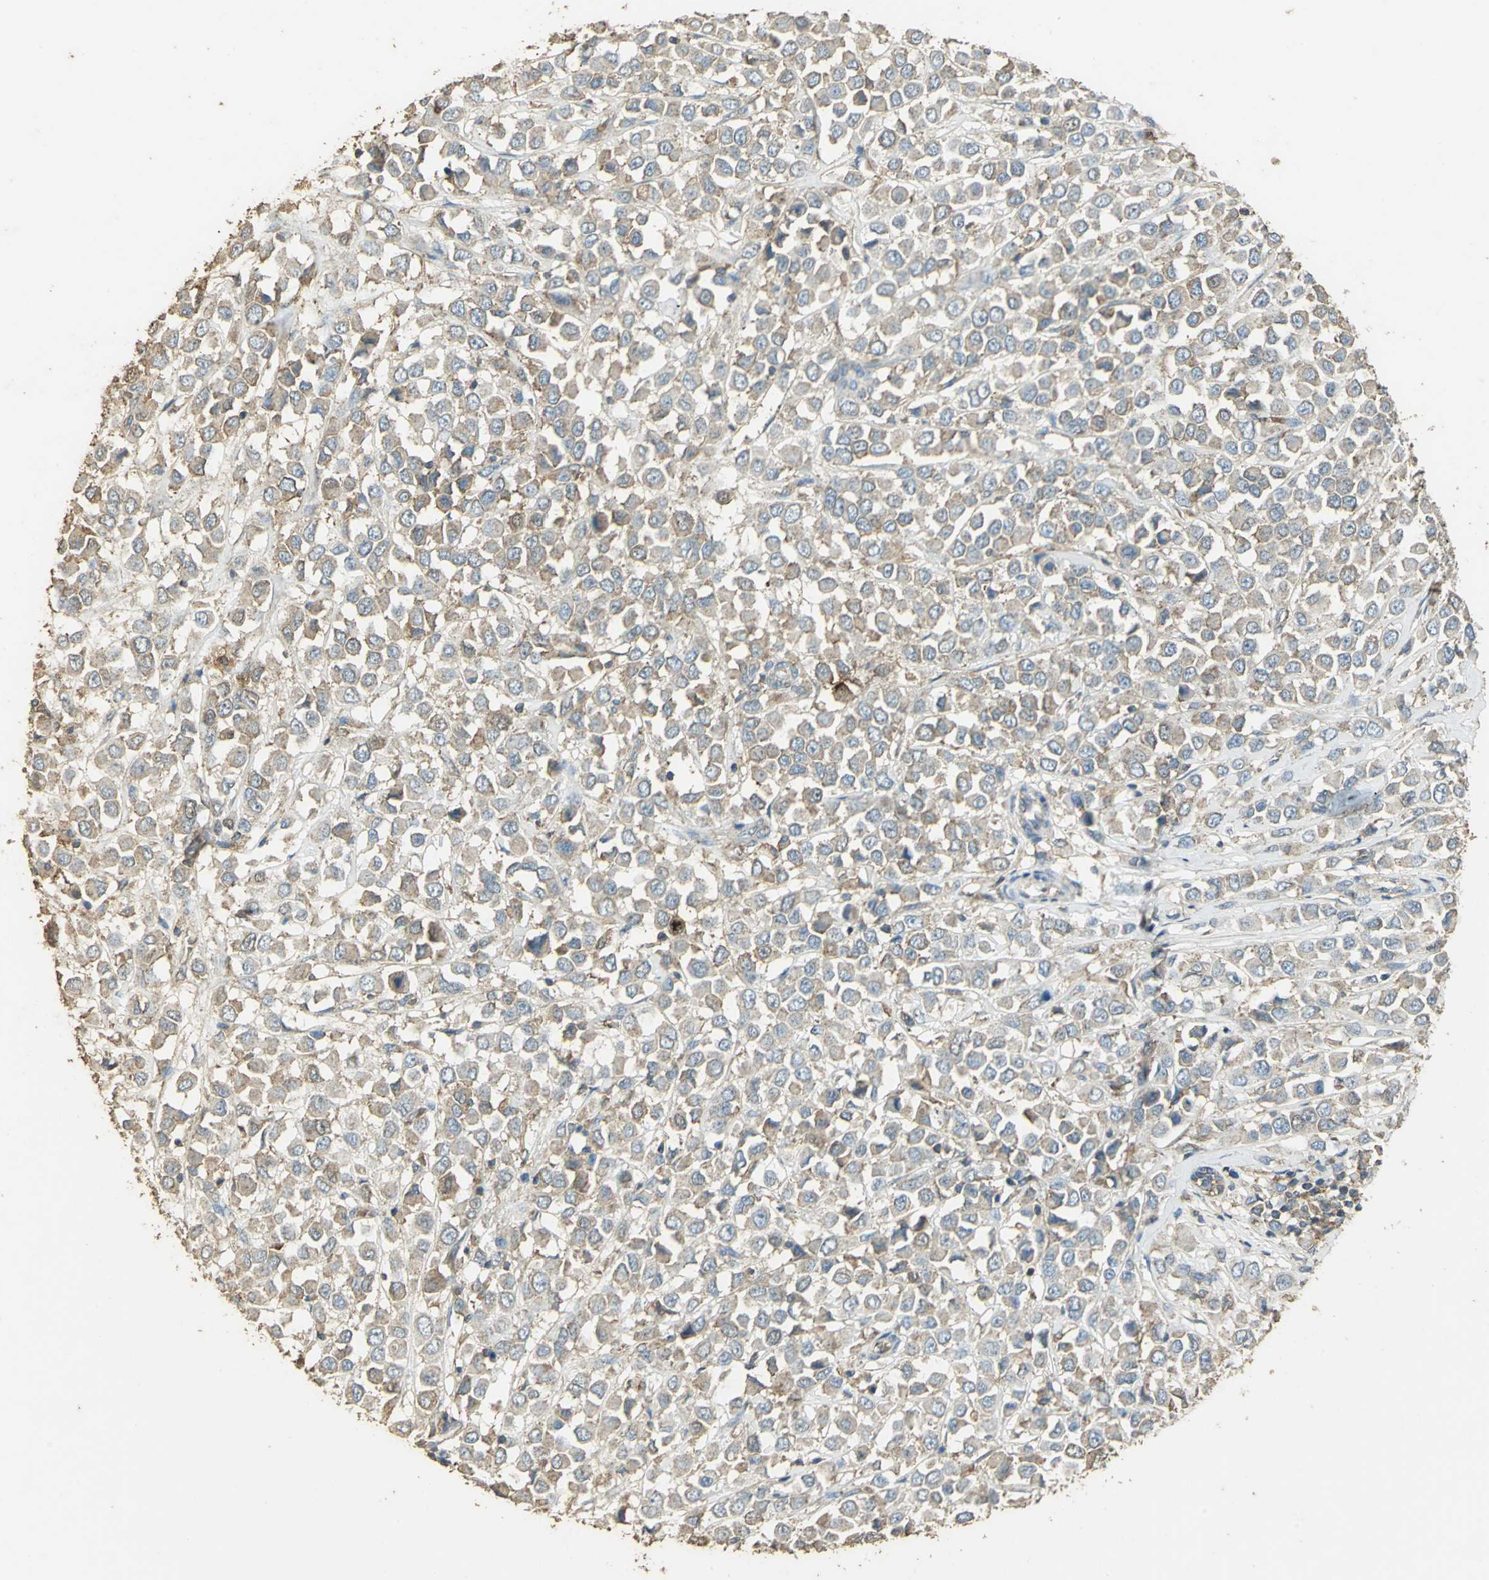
{"staining": {"intensity": "weak", "quantity": ">75%", "location": "cytoplasmic/membranous"}, "tissue": "breast cancer", "cell_type": "Tumor cells", "image_type": "cancer", "snomed": [{"axis": "morphology", "description": "Duct carcinoma"}, {"axis": "topography", "description": "Breast"}], "caption": "Immunohistochemical staining of human invasive ductal carcinoma (breast) displays low levels of weak cytoplasmic/membranous protein expression in approximately >75% of tumor cells. The staining is performed using DAB (3,3'-diaminobenzidine) brown chromogen to label protein expression. The nuclei are counter-stained blue using hematoxylin.", "gene": "TRAPPC2", "patient": {"sex": "female", "age": 61}}